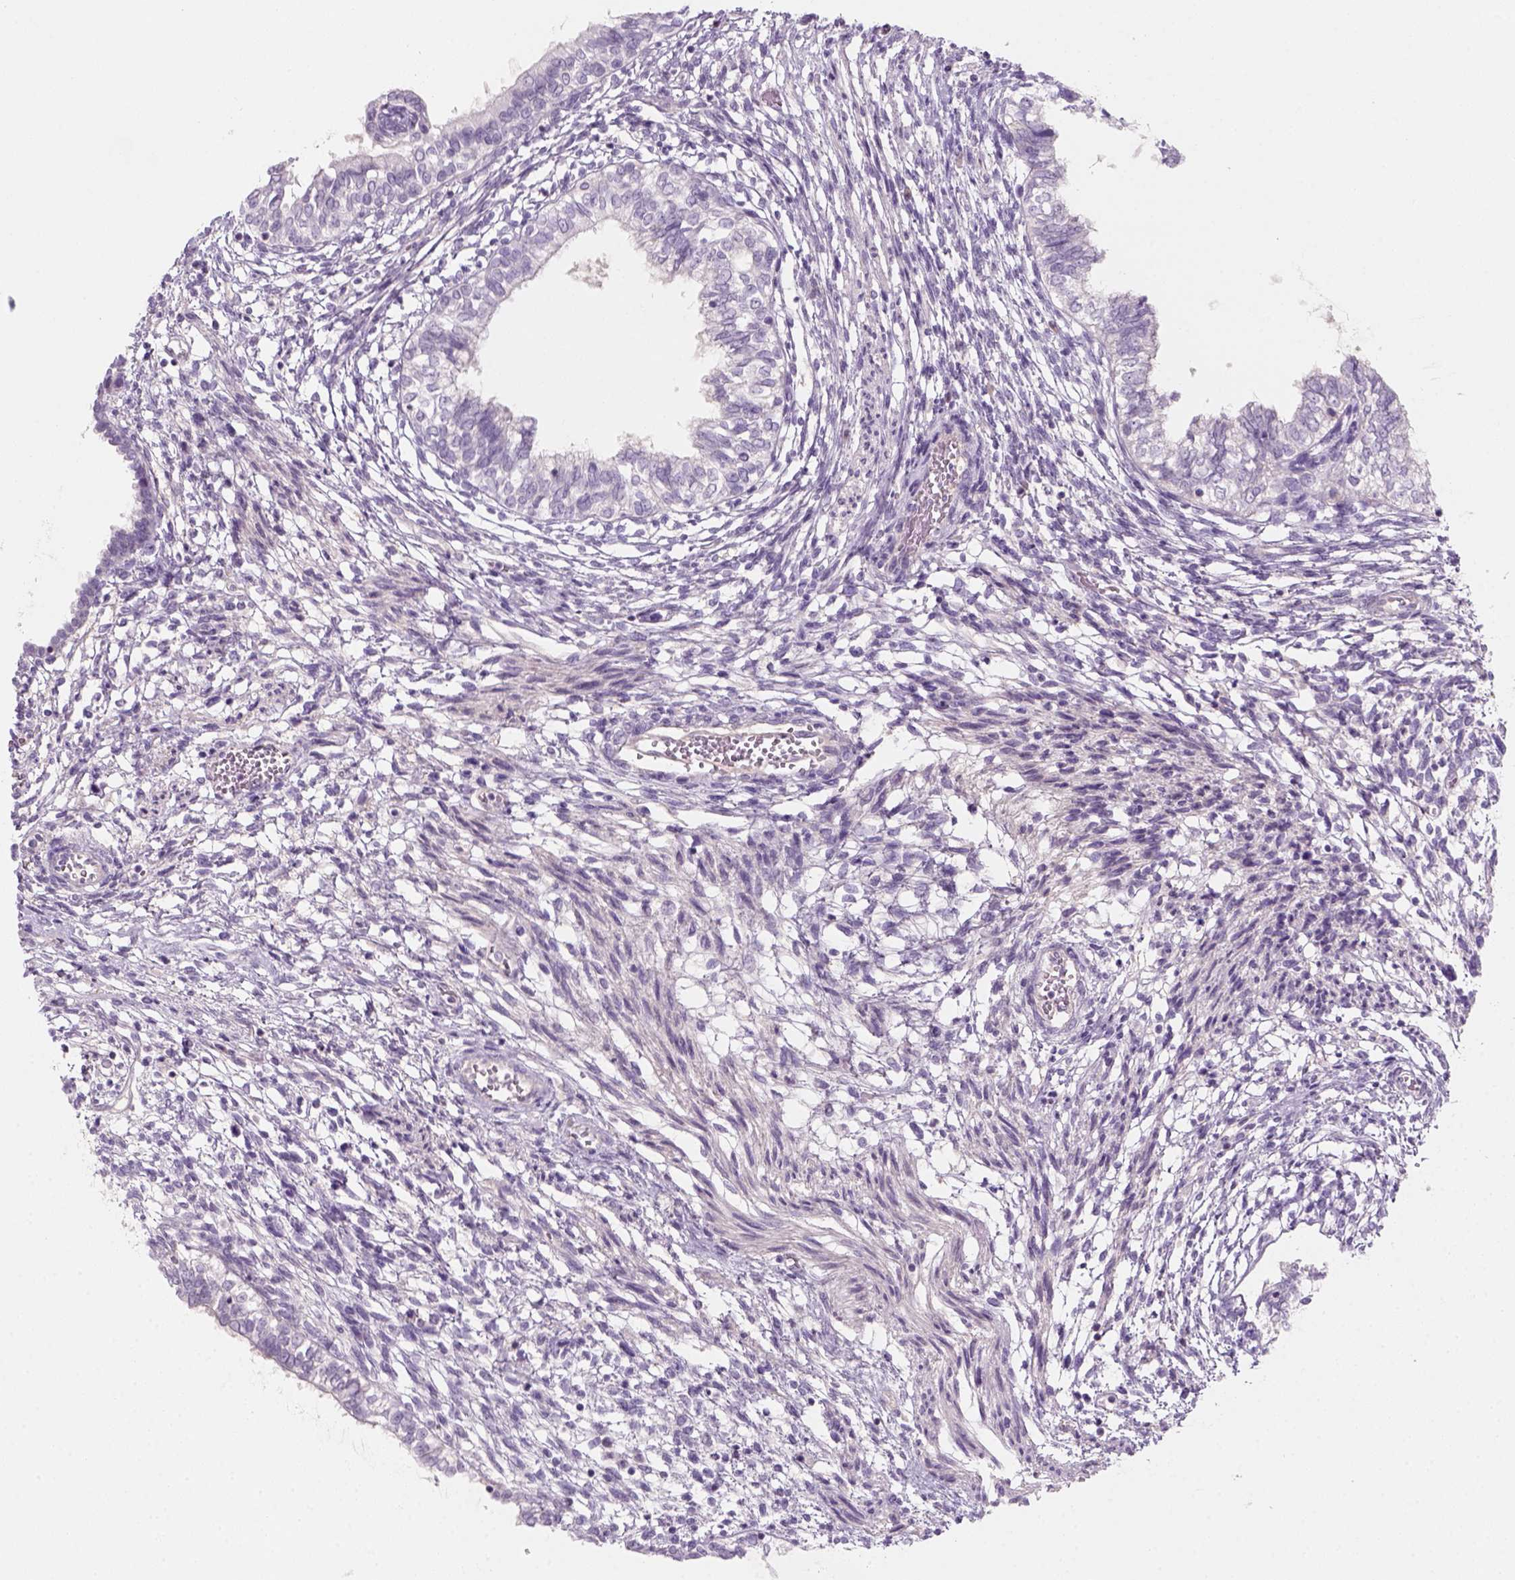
{"staining": {"intensity": "negative", "quantity": "none", "location": "none"}, "tissue": "testis cancer", "cell_type": "Tumor cells", "image_type": "cancer", "snomed": [{"axis": "morphology", "description": "Carcinoma, Embryonal, NOS"}, {"axis": "topography", "description": "Testis"}], "caption": "IHC photomicrograph of human embryonal carcinoma (testis) stained for a protein (brown), which reveals no staining in tumor cells.", "gene": "KRT25", "patient": {"sex": "male", "age": 37}}